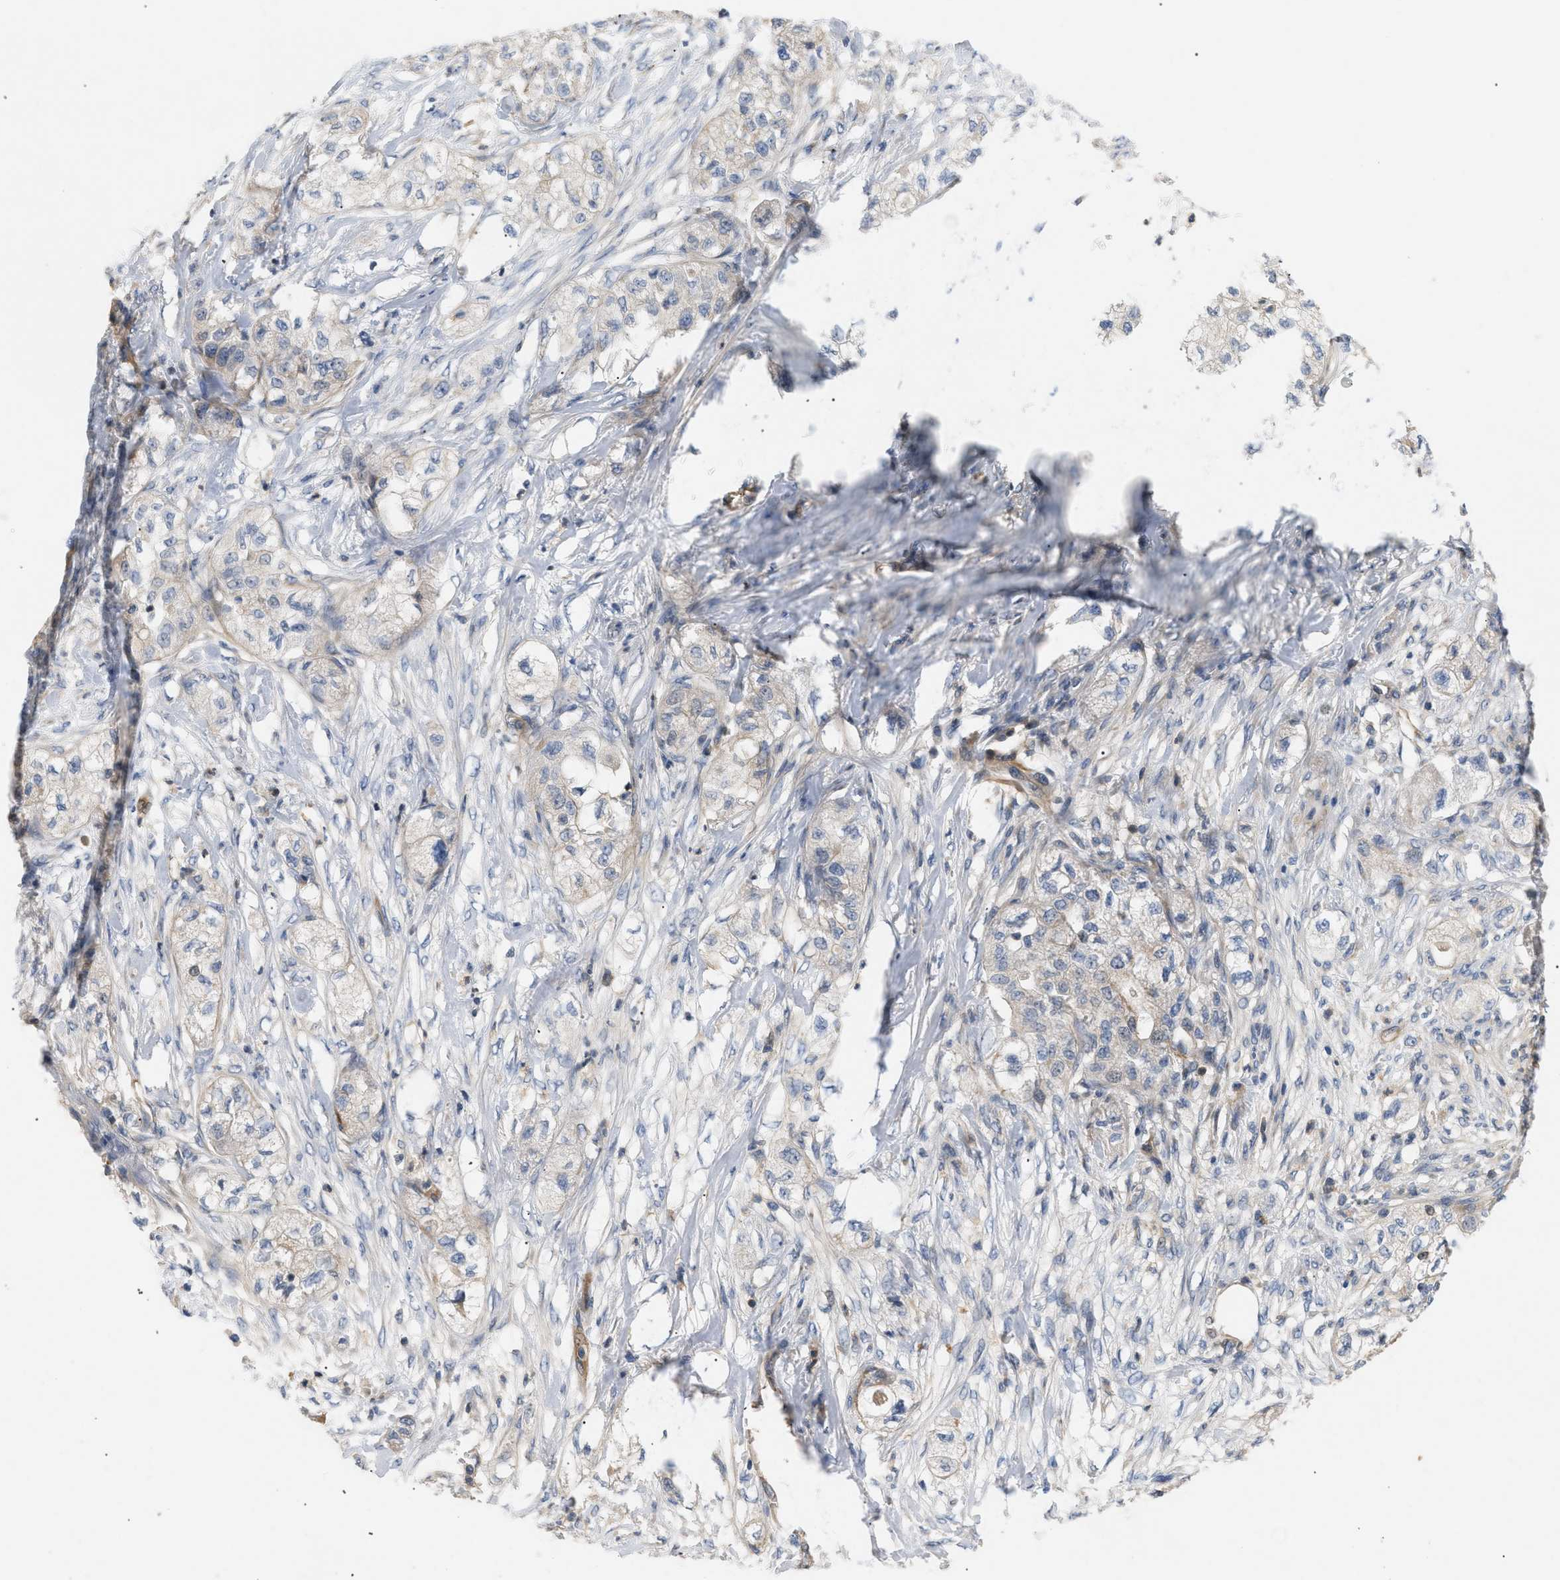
{"staining": {"intensity": "weak", "quantity": "25%-75%", "location": "cytoplasmic/membranous"}, "tissue": "pancreatic cancer", "cell_type": "Tumor cells", "image_type": "cancer", "snomed": [{"axis": "morphology", "description": "Adenocarcinoma, NOS"}, {"axis": "topography", "description": "Pancreas"}], "caption": "Pancreatic adenocarcinoma stained with a brown dye shows weak cytoplasmic/membranous positive positivity in about 25%-75% of tumor cells.", "gene": "FARS2", "patient": {"sex": "female", "age": 78}}